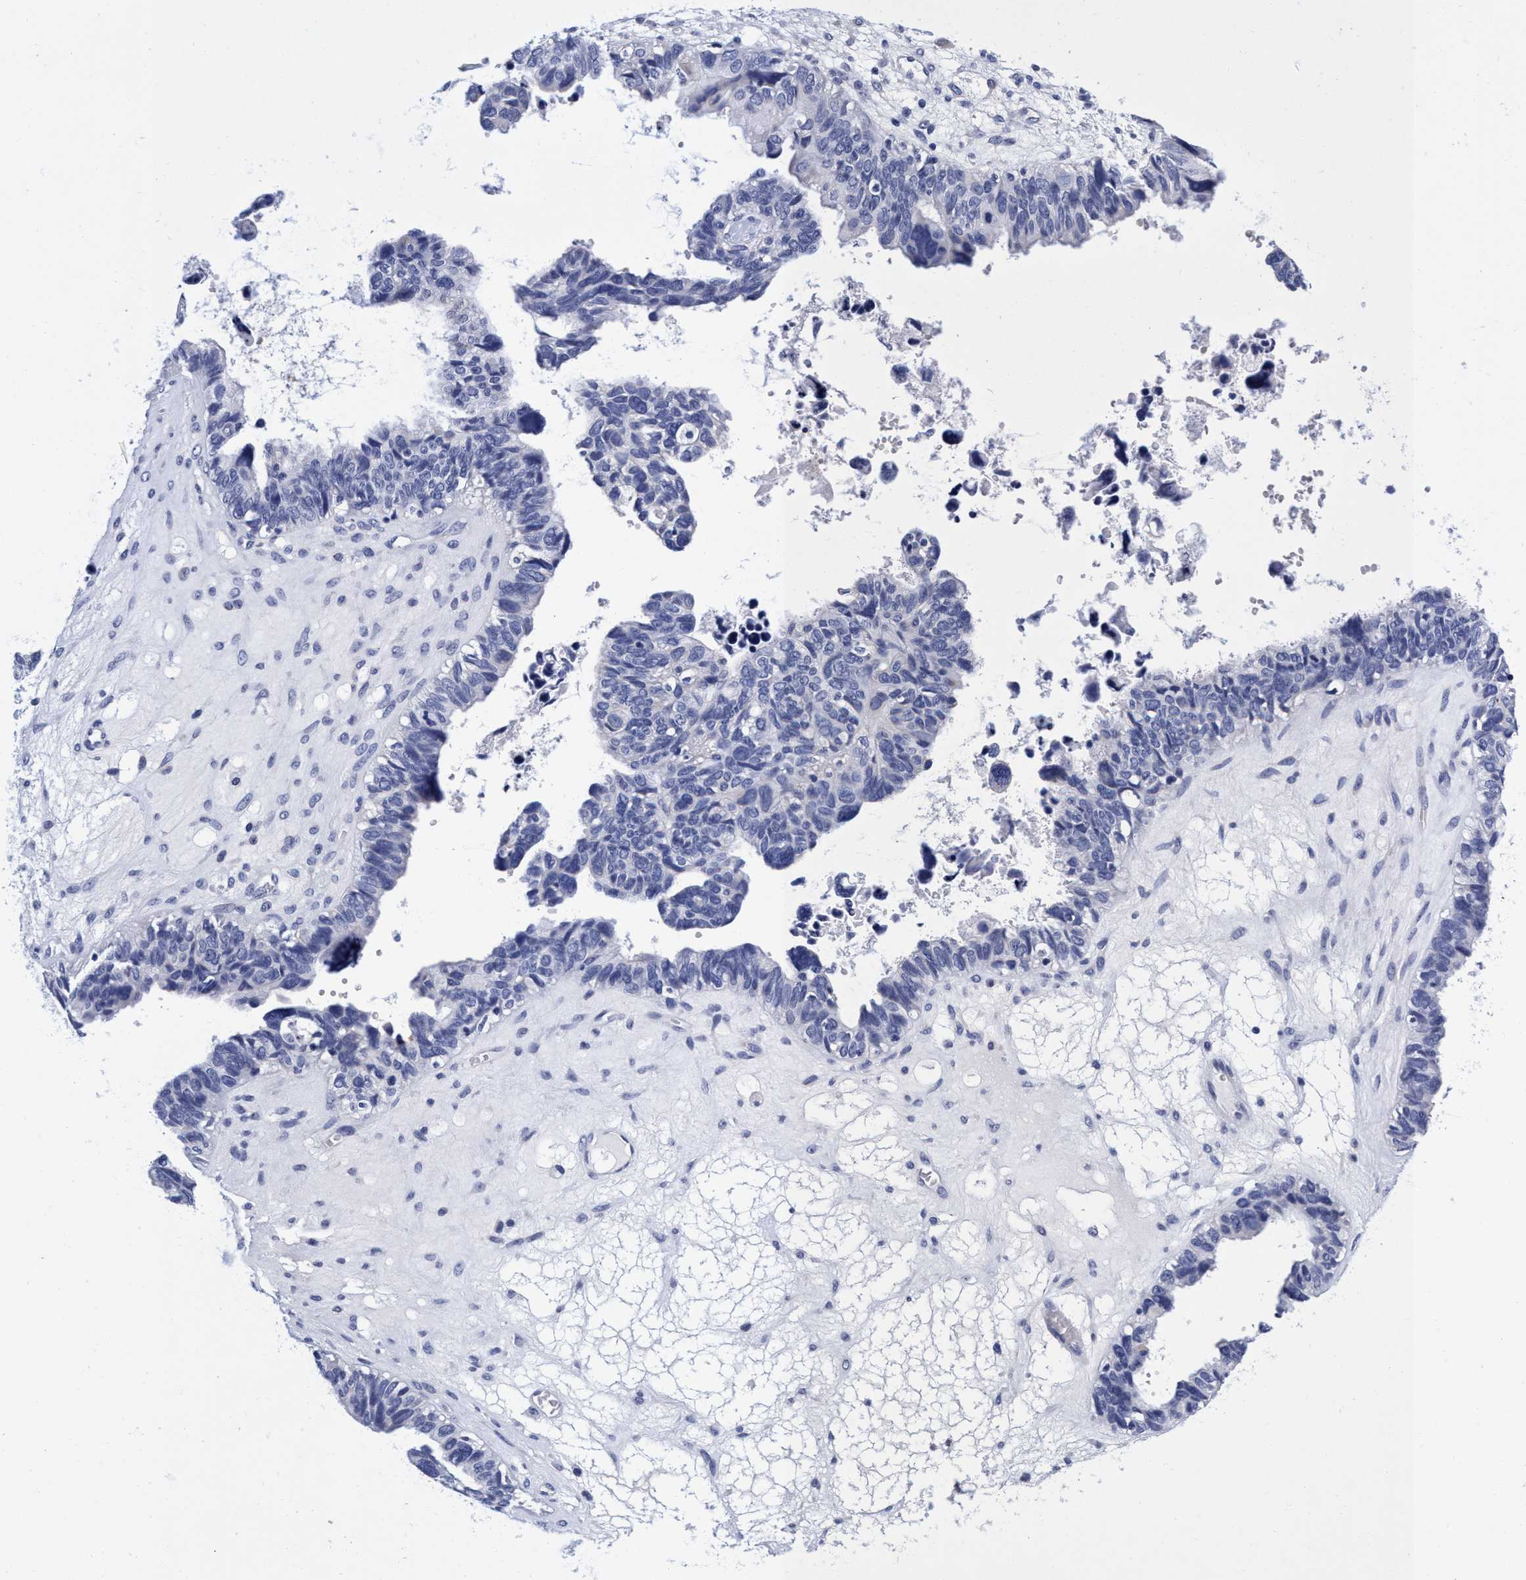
{"staining": {"intensity": "negative", "quantity": "none", "location": "none"}, "tissue": "ovarian cancer", "cell_type": "Tumor cells", "image_type": "cancer", "snomed": [{"axis": "morphology", "description": "Cystadenocarcinoma, serous, NOS"}, {"axis": "topography", "description": "Ovary"}], "caption": "Immunohistochemistry (IHC) photomicrograph of neoplastic tissue: ovarian cancer (serous cystadenocarcinoma) stained with DAB demonstrates no significant protein expression in tumor cells.", "gene": "PLPPR1", "patient": {"sex": "female", "age": 79}}